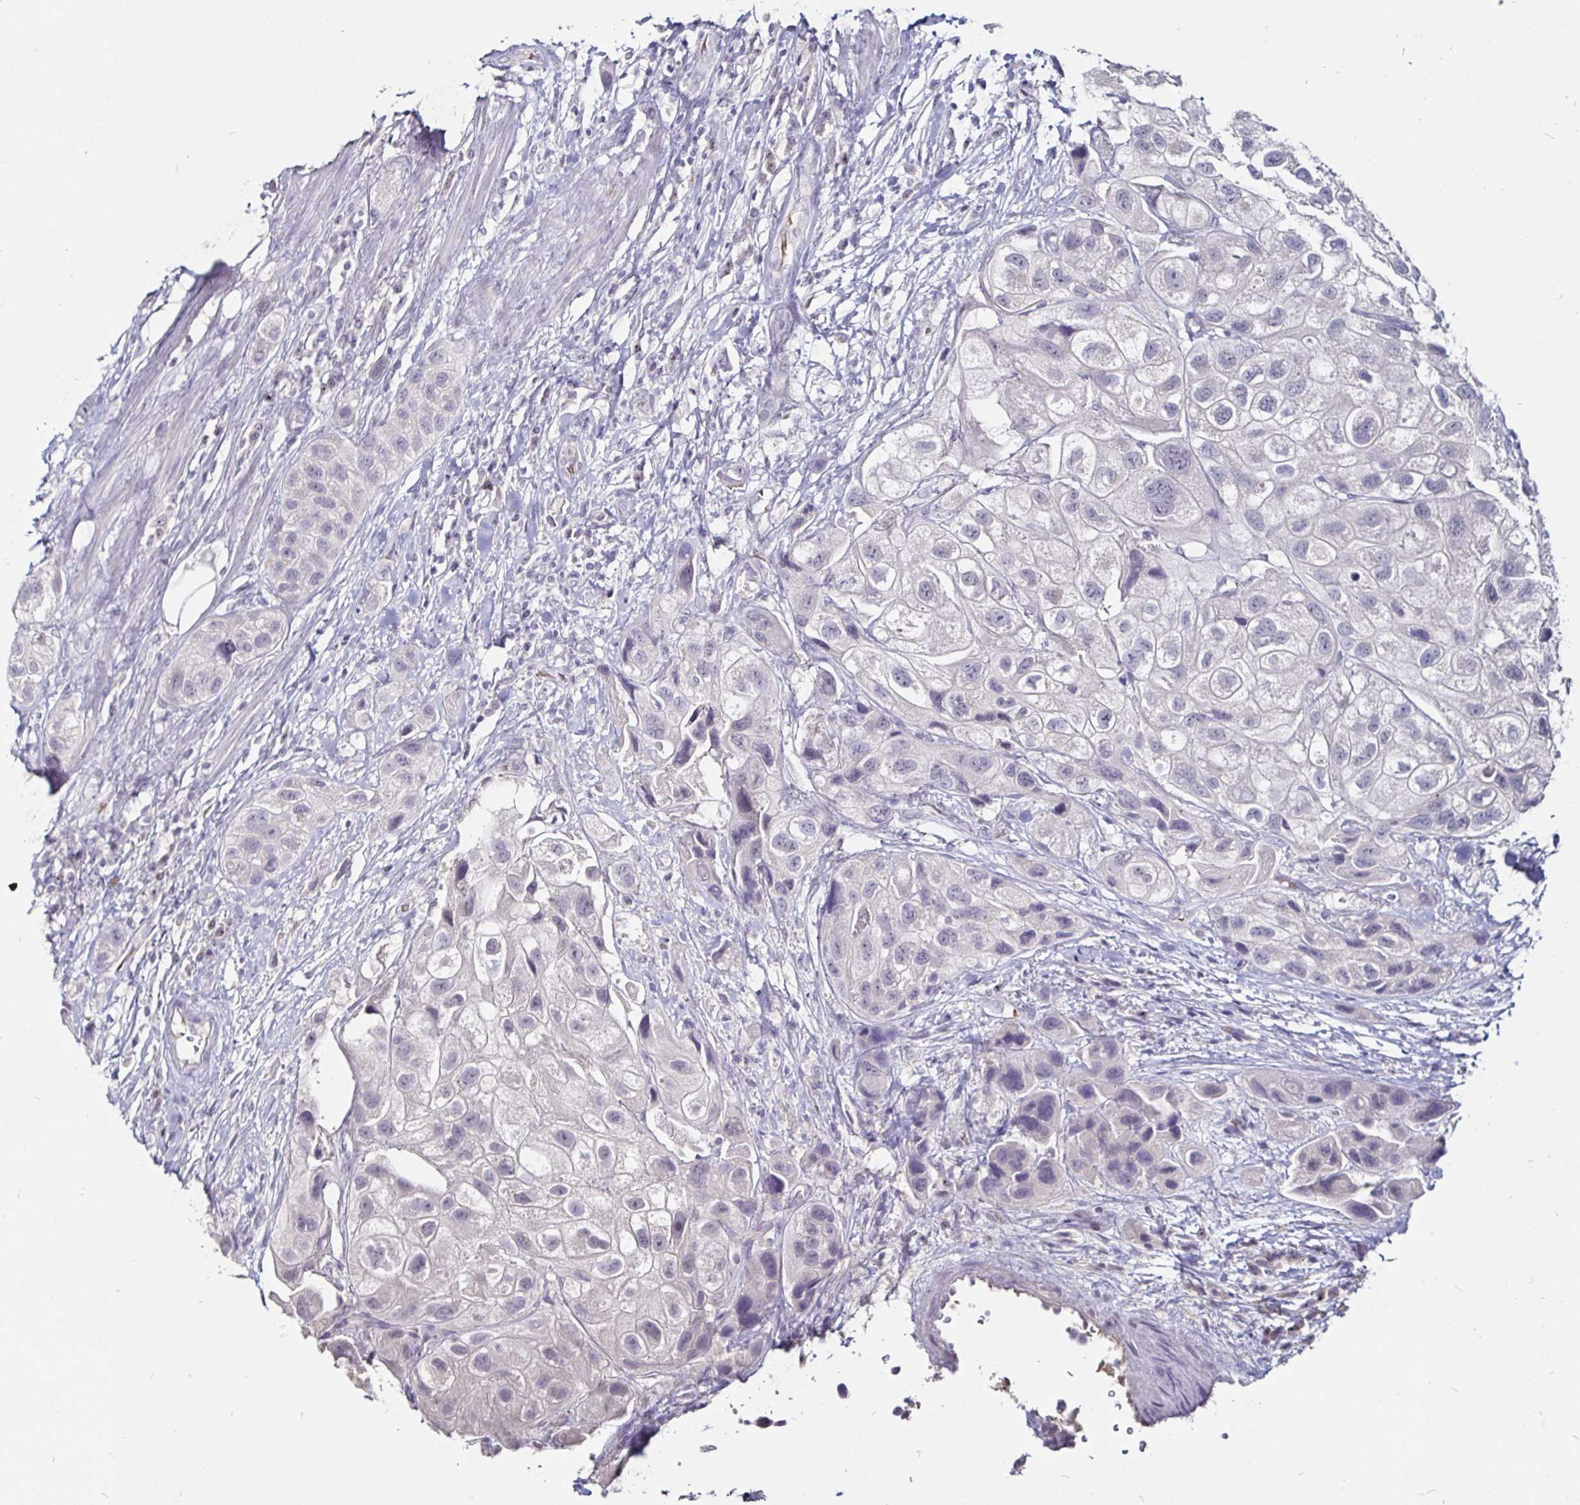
{"staining": {"intensity": "negative", "quantity": "none", "location": "none"}, "tissue": "urothelial cancer", "cell_type": "Tumor cells", "image_type": "cancer", "snomed": [{"axis": "morphology", "description": "Urothelial carcinoma, High grade"}, {"axis": "topography", "description": "Urinary bladder"}], "caption": "Immunohistochemical staining of human urothelial cancer displays no significant positivity in tumor cells. (DAB (3,3'-diaminobenzidine) IHC visualized using brightfield microscopy, high magnification).", "gene": "FAIM2", "patient": {"sex": "female", "age": 64}}